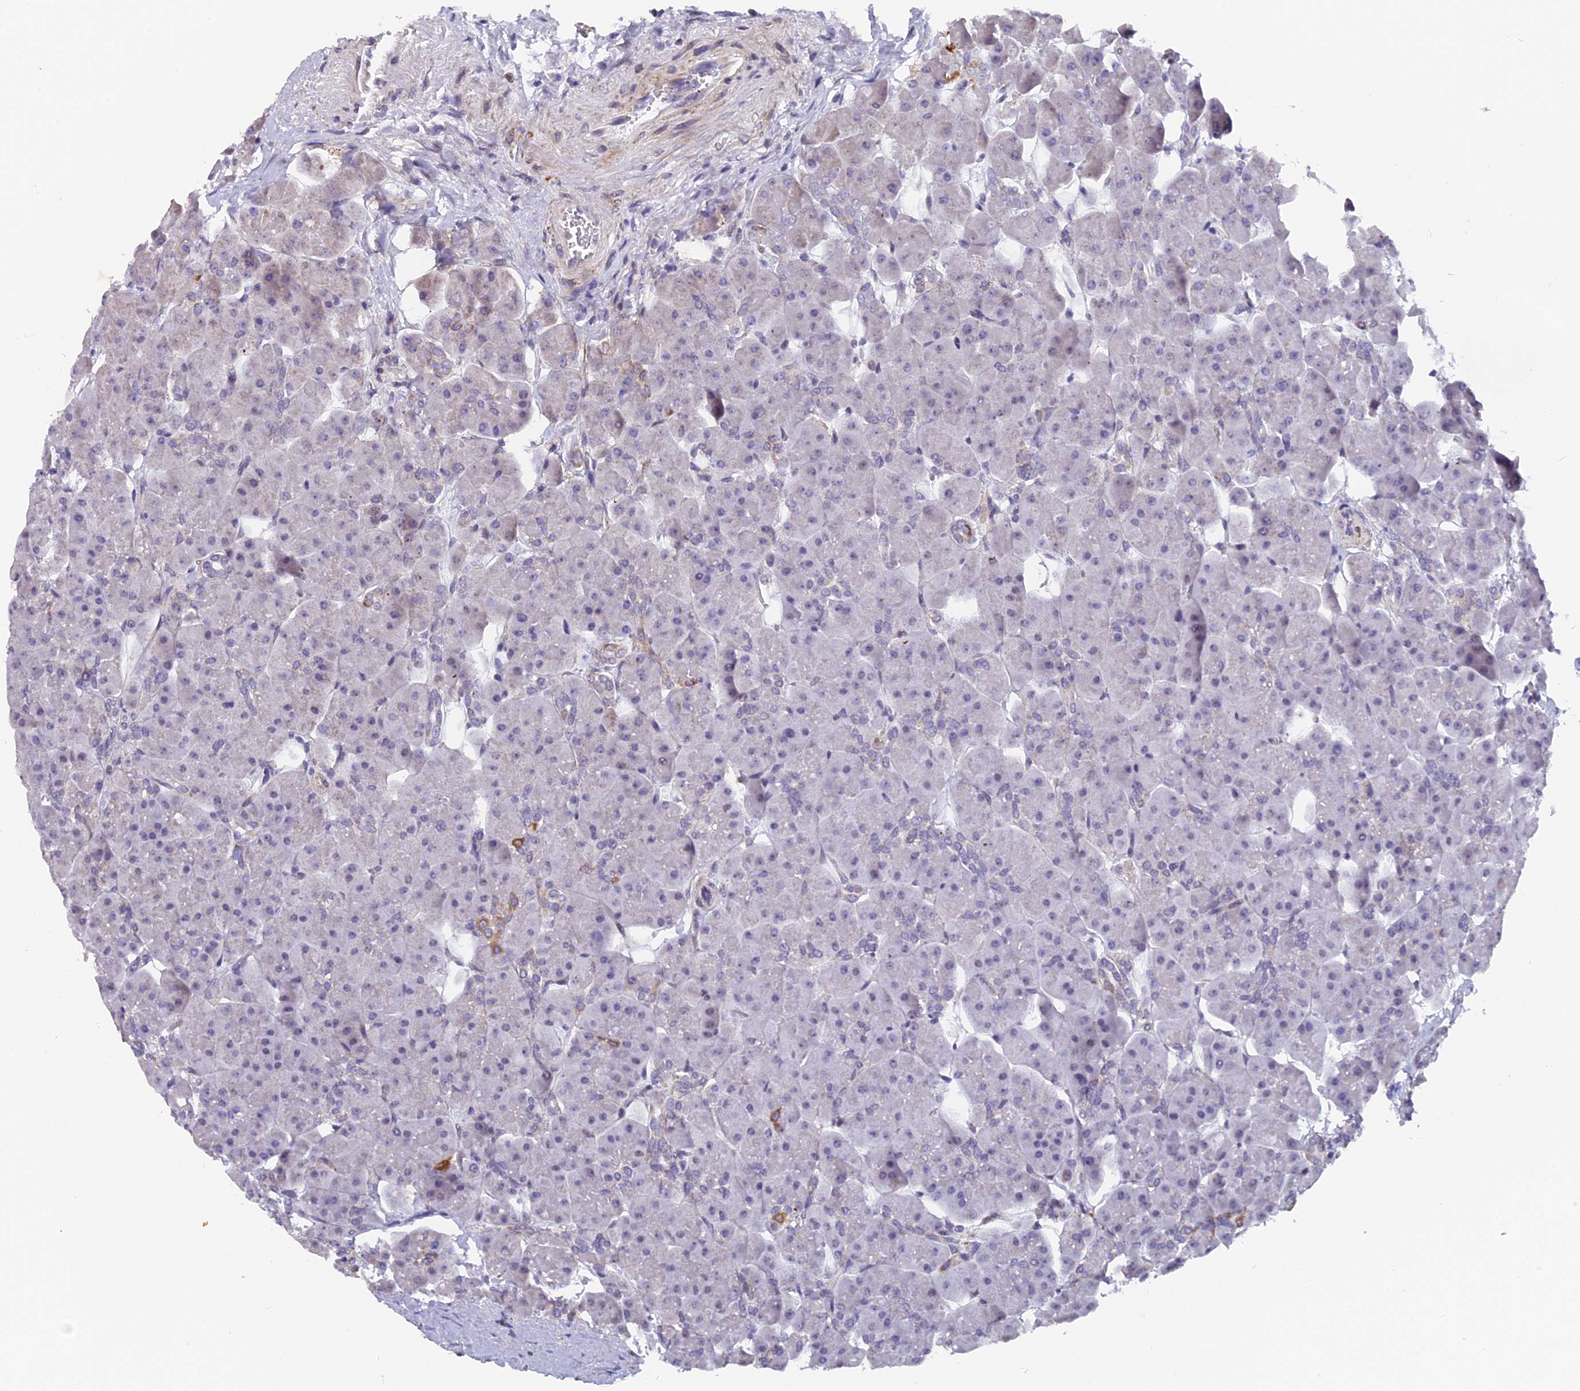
{"staining": {"intensity": "weak", "quantity": "<25%", "location": "cytoplasmic/membranous"}, "tissue": "pancreas", "cell_type": "Exocrine glandular cells", "image_type": "normal", "snomed": [{"axis": "morphology", "description": "Normal tissue, NOS"}, {"axis": "topography", "description": "Pancreas"}], "caption": "This is a micrograph of immunohistochemistry staining of unremarkable pancreas, which shows no expression in exocrine glandular cells.", "gene": "XKR9", "patient": {"sex": "male", "age": 66}}